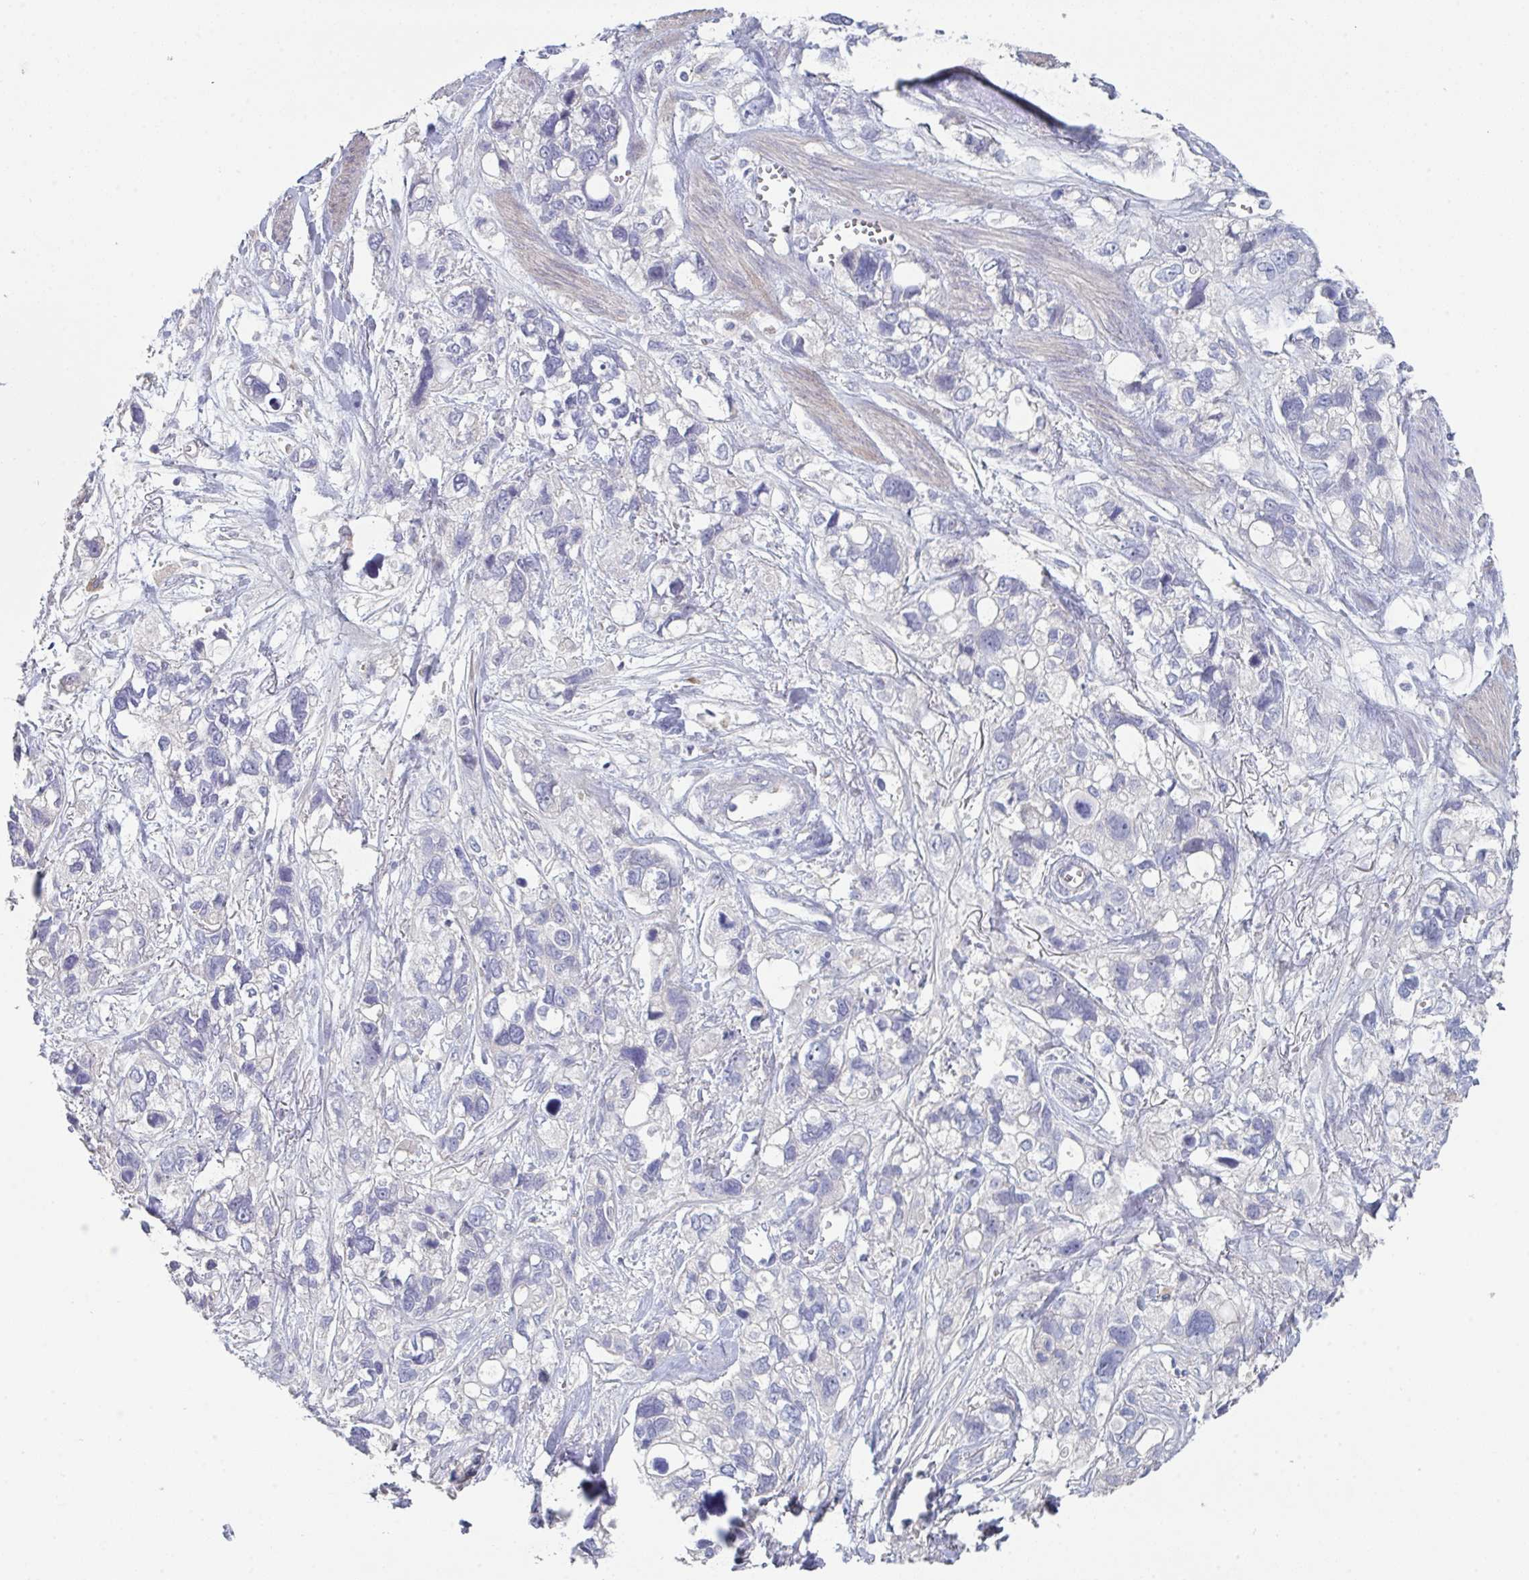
{"staining": {"intensity": "negative", "quantity": "none", "location": "none"}, "tissue": "stomach cancer", "cell_type": "Tumor cells", "image_type": "cancer", "snomed": [{"axis": "morphology", "description": "Adenocarcinoma, NOS"}, {"axis": "topography", "description": "Stomach, upper"}], "caption": "Human stomach cancer stained for a protein using immunohistochemistry (IHC) shows no positivity in tumor cells.", "gene": "HGFAC", "patient": {"sex": "female", "age": 81}}